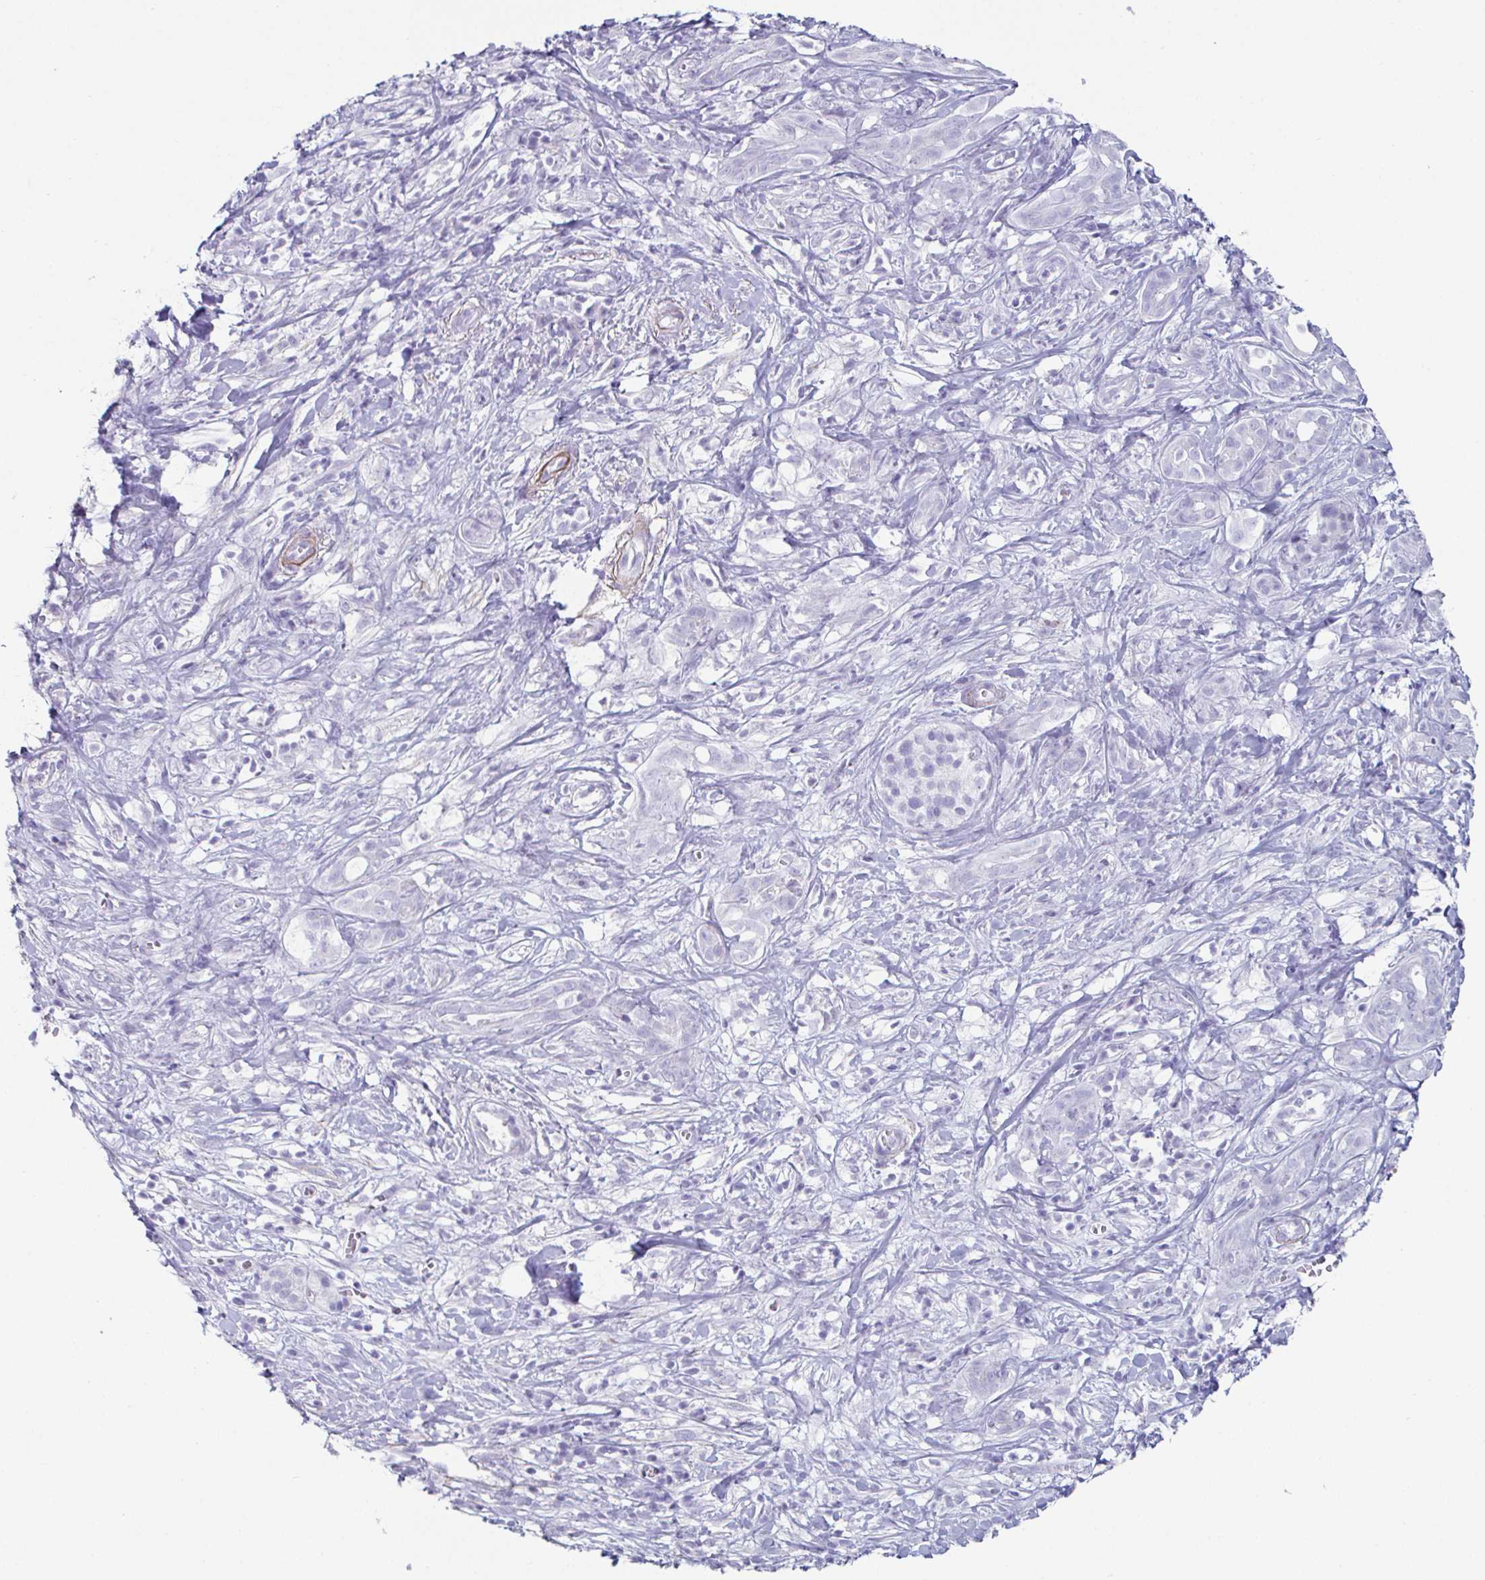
{"staining": {"intensity": "negative", "quantity": "none", "location": "none"}, "tissue": "pancreatic cancer", "cell_type": "Tumor cells", "image_type": "cancer", "snomed": [{"axis": "morphology", "description": "Adenocarcinoma, NOS"}, {"axis": "topography", "description": "Pancreas"}], "caption": "Image shows no protein expression in tumor cells of pancreatic adenocarcinoma tissue.", "gene": "CREG2", "patient": {"sex": "male", "age": 61}}